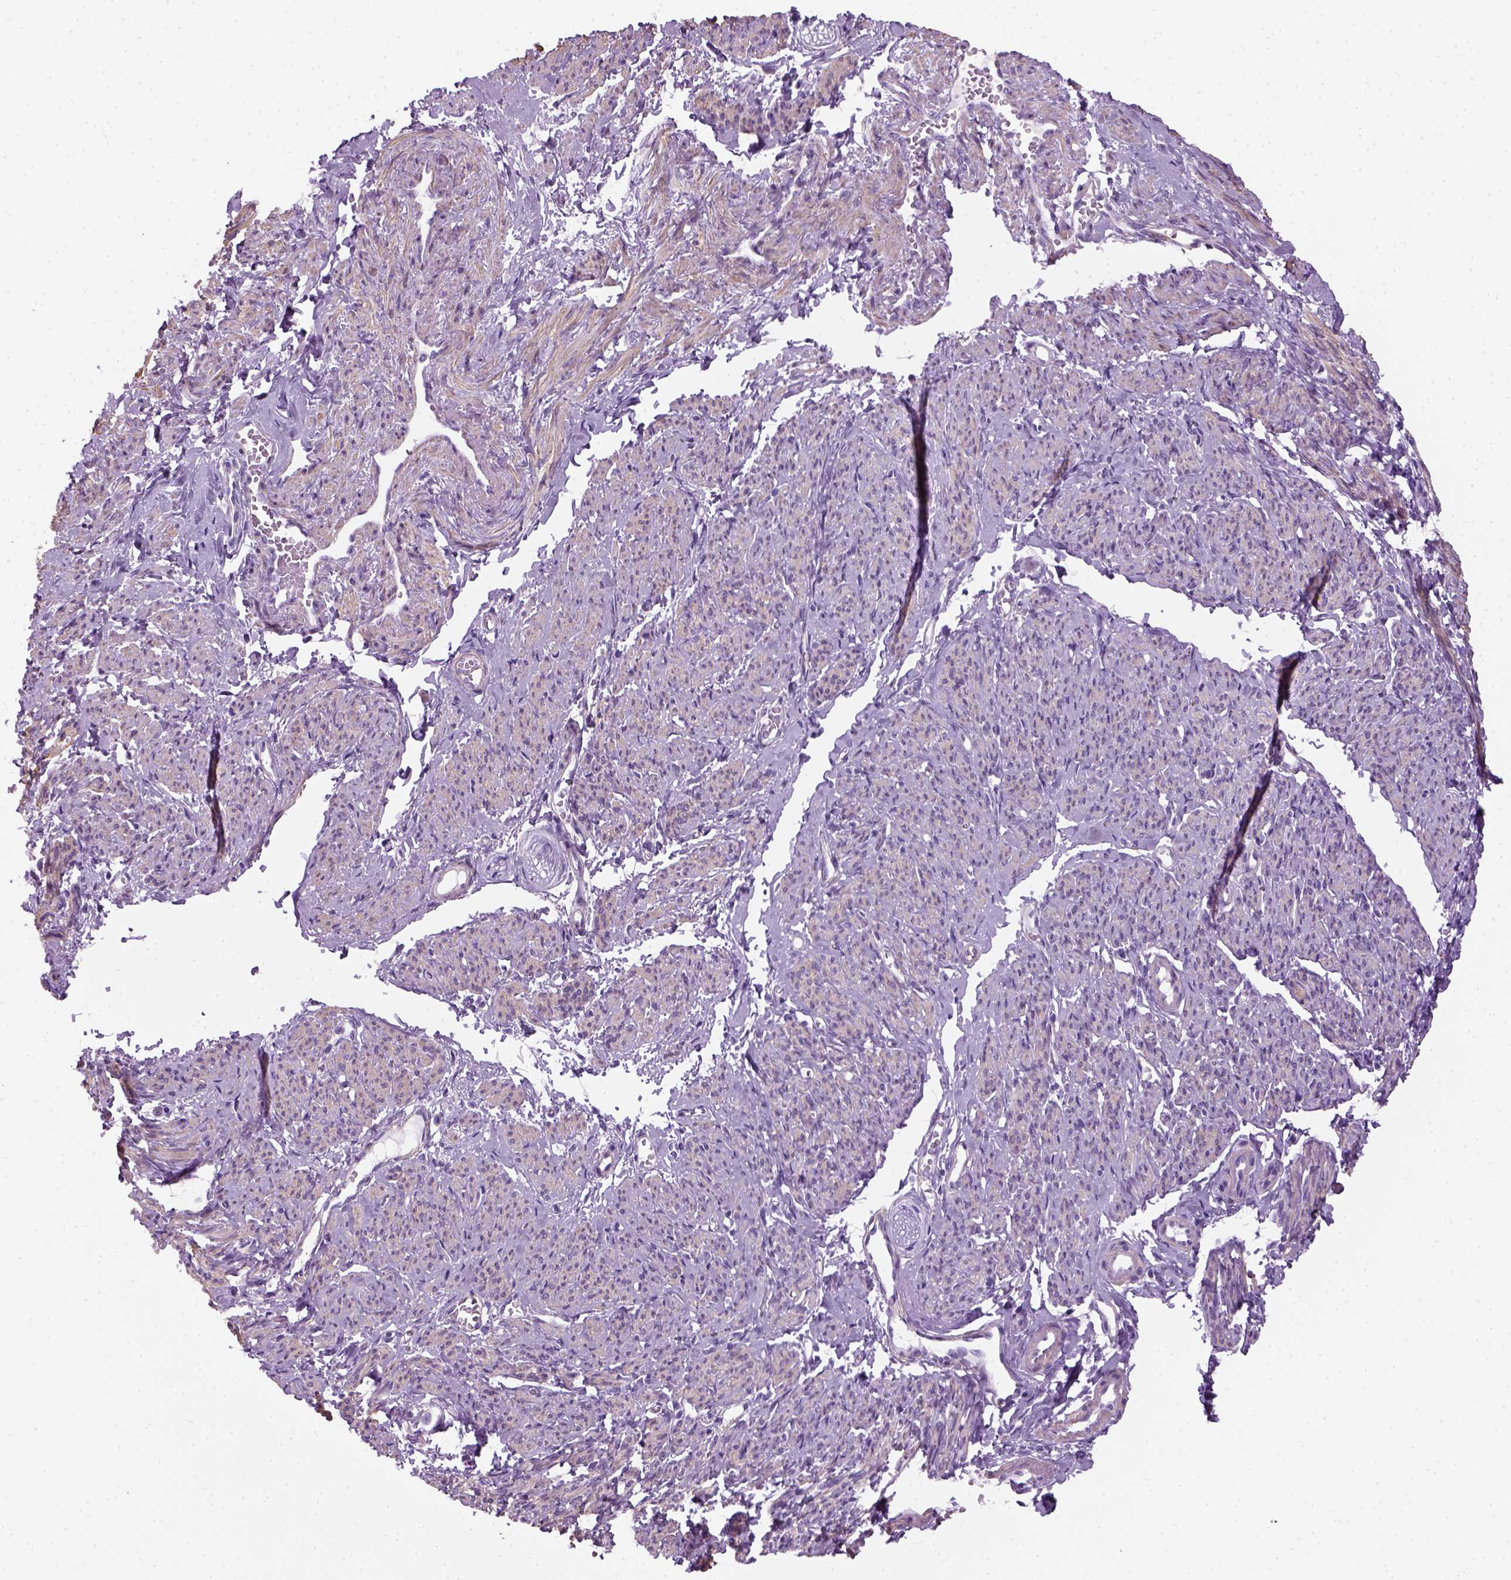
{"staining": {"intensity": "negative", "quantity": "none", "location": "none"}, "tissue": "smooth muscle", "cell_type": "Smooth muscle cells", "image_type": "normal", "snomed": [{"axis": "morphology", "description": "Normal tissue, NOS"}, {"axis": "topography", "description": "Smooth muscle"}], "caption": "A high-resolution photomicrograph shows immunohistochemistry staining of unremarkable smooth muscle, which demonstrates no significant staining in smooth muscle cells. (DAB (3,3'-diaminobenzidine) immunohistochemistry, high magnification).", "gene": "FAM161A", "patient": {"sex": "female", "age": 65}}